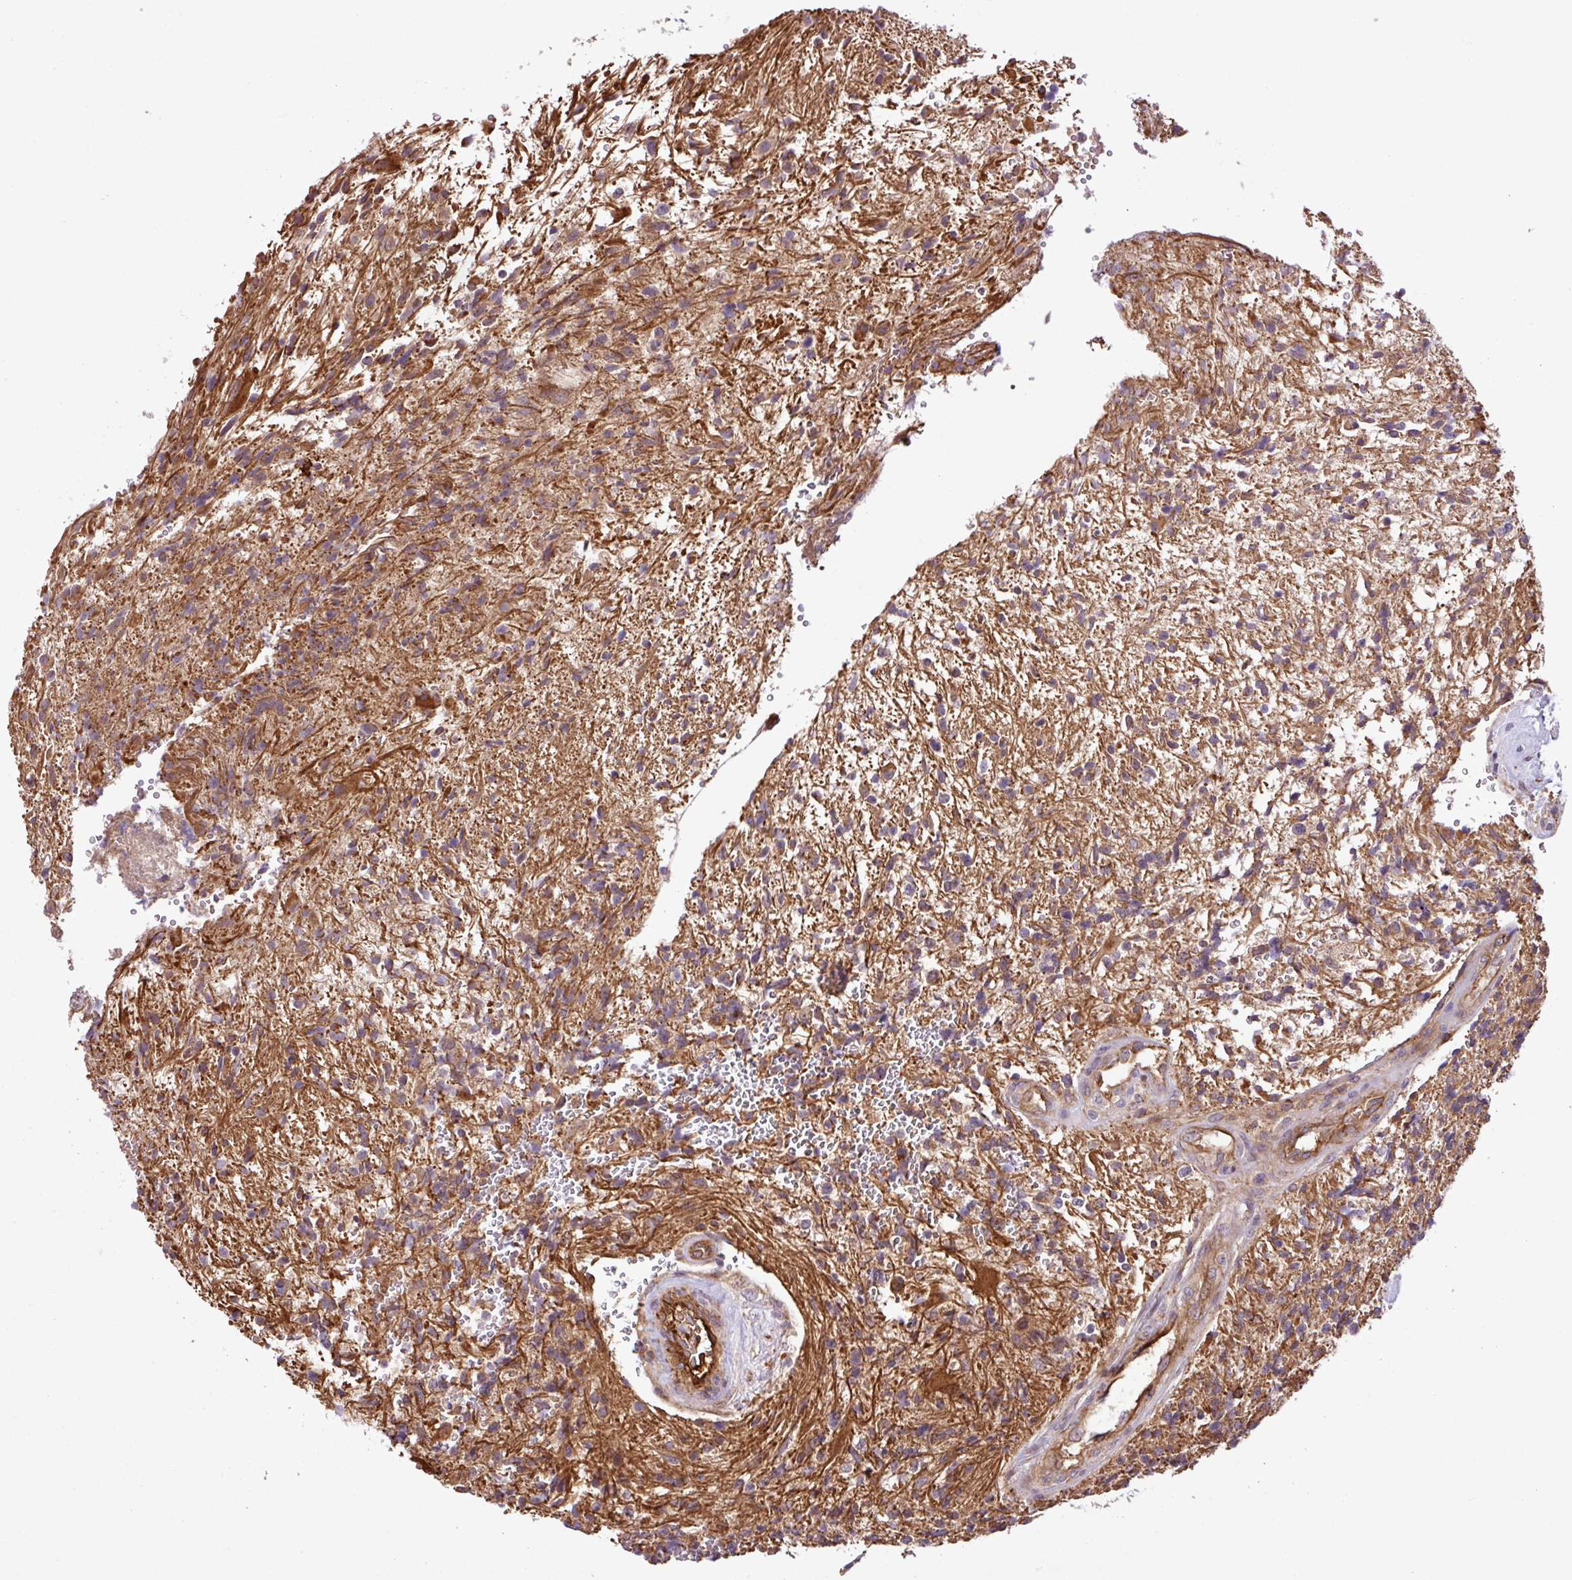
{"staining": {"intensity": "weak", "quantity": "<25%", "location": "cytoplasmic/membranous"}, "tissue": "glioma", "cell_type": "Tumor cells", "image_type": "cancer", "snomed": [{"axis": "morphology", "description": "Glioma, malignant, High grade"}, {"axis": "topography", "description": "Brain"}], "caption": "Protein analysis of glioma demonstrates no significant staining in tumor cells. Nuclei are stained in blue.", "gene": "ZNF266", "patient": {"sex": "male", "age": 56}}